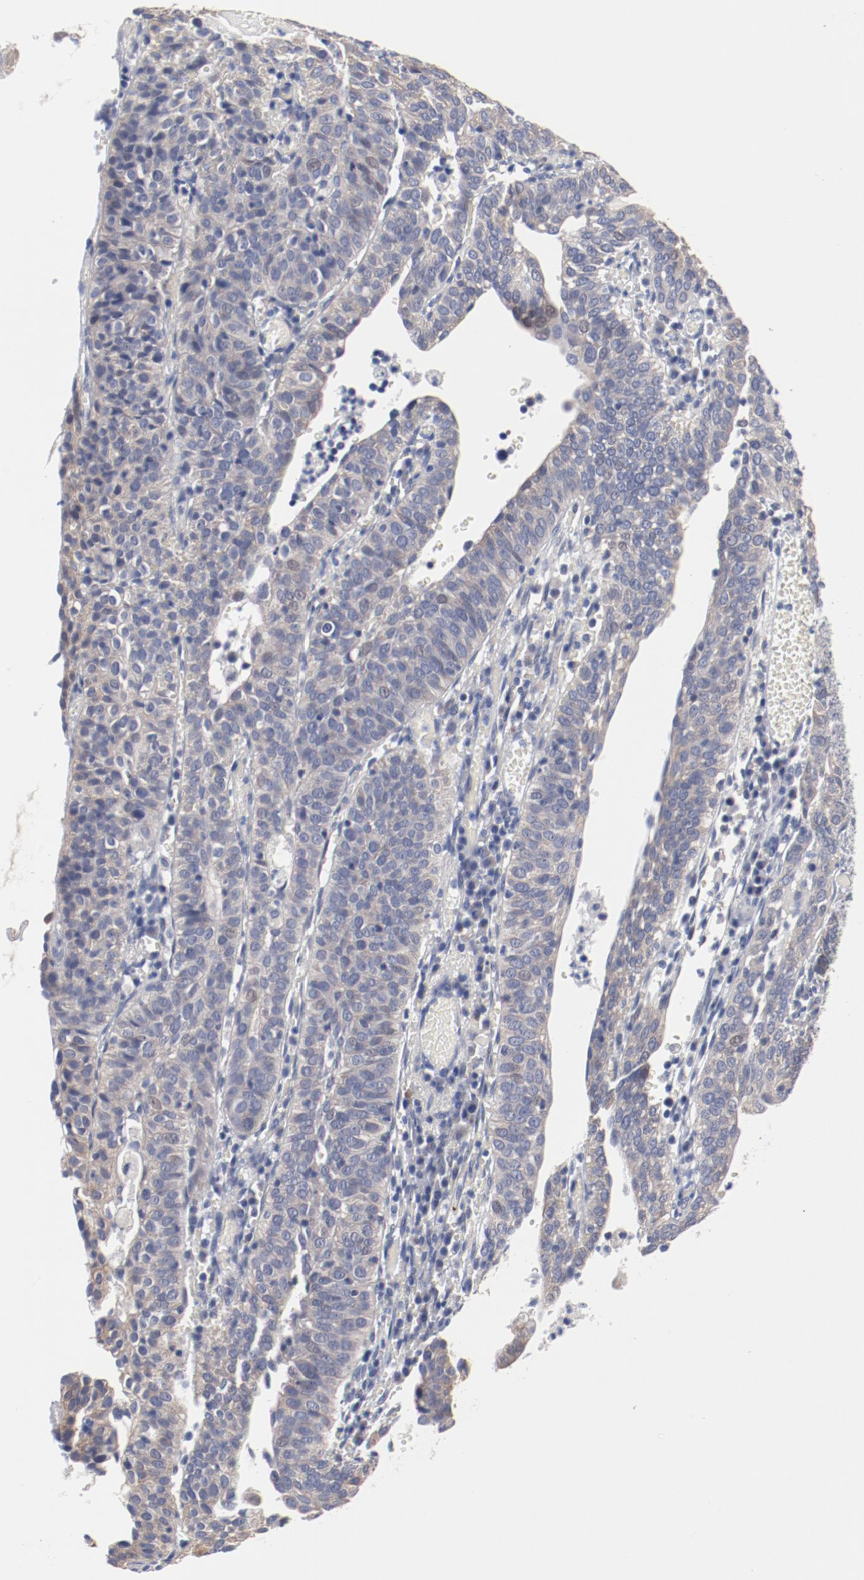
{"staining": {"intensity": "weak", "quantity": "25%-75%", "location": "cytoplasmic/membranous"}, "tissue": "cervical cancer", "cell_type": "Tumor cells", "image_type": "cancer", "snomed": [{"axis": "morphology", "description": "Squamous cell carcinoma, NOS"}, {"axis": "topography", "description": "Cervix"}], "caption": "High-power microscopy captured an IHC image of squamous cell carcinoma (cervical), revealing weak cytoplasmic/membranous positivity in approximately 25%-75% of tumor cells.", "gene": "GPR143", "patient": {"sex": "female", "age": 39}}